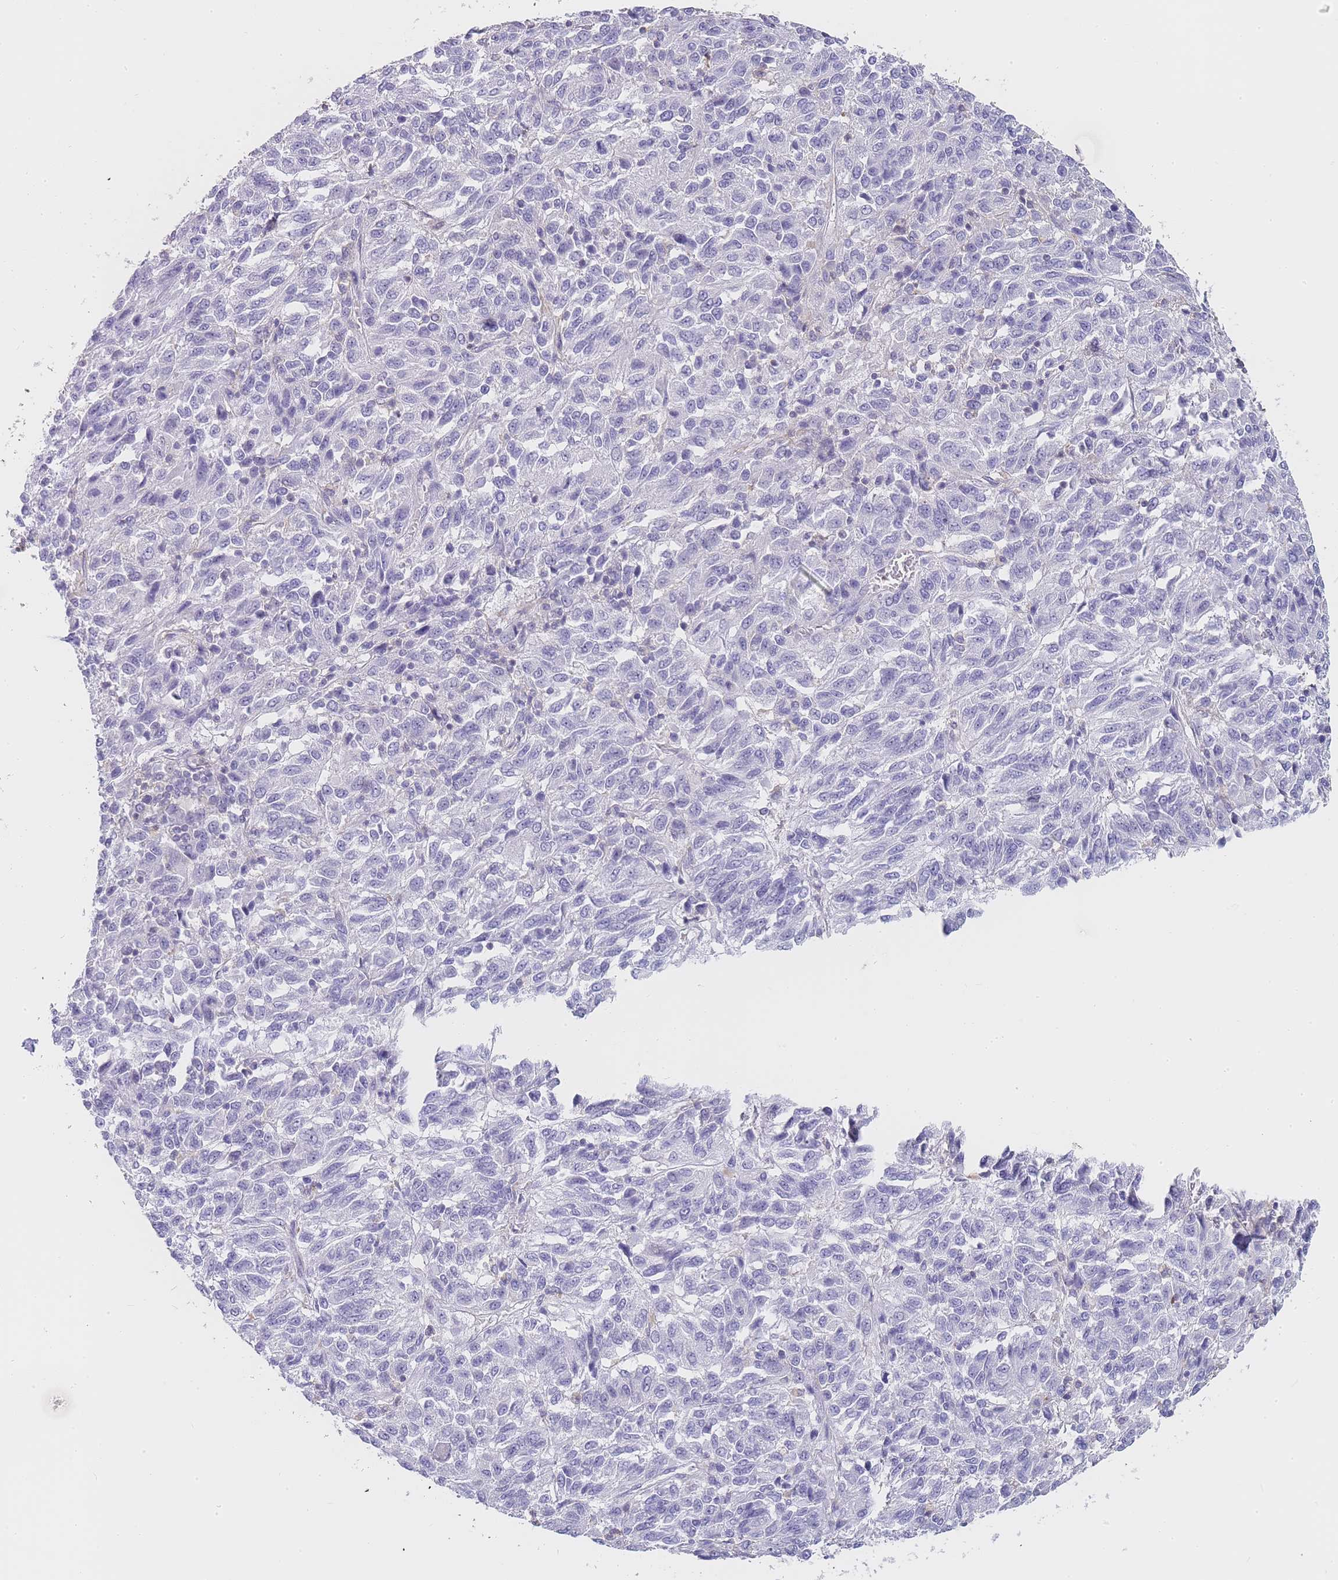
{"staining": {"intensity": "negative", "quantity": "none", "location": "none"}, "tissue": "melanoma", "cell_type": "Tumor cells", "image_type": "cancer", "snomed": [{"axis": "morphology", "description": "Malignant melanoma, Metastatic site"}, {"axis": "topography", "description": "Lung"}], "caption": "Immunohistochemistry photomicrograph of neoplastic tissue: human melanoma stained with DAB reveals no significant protein expression in tumor cells.", "gene": "NOP14", "patient": {"sex": "male", "age": 64}}